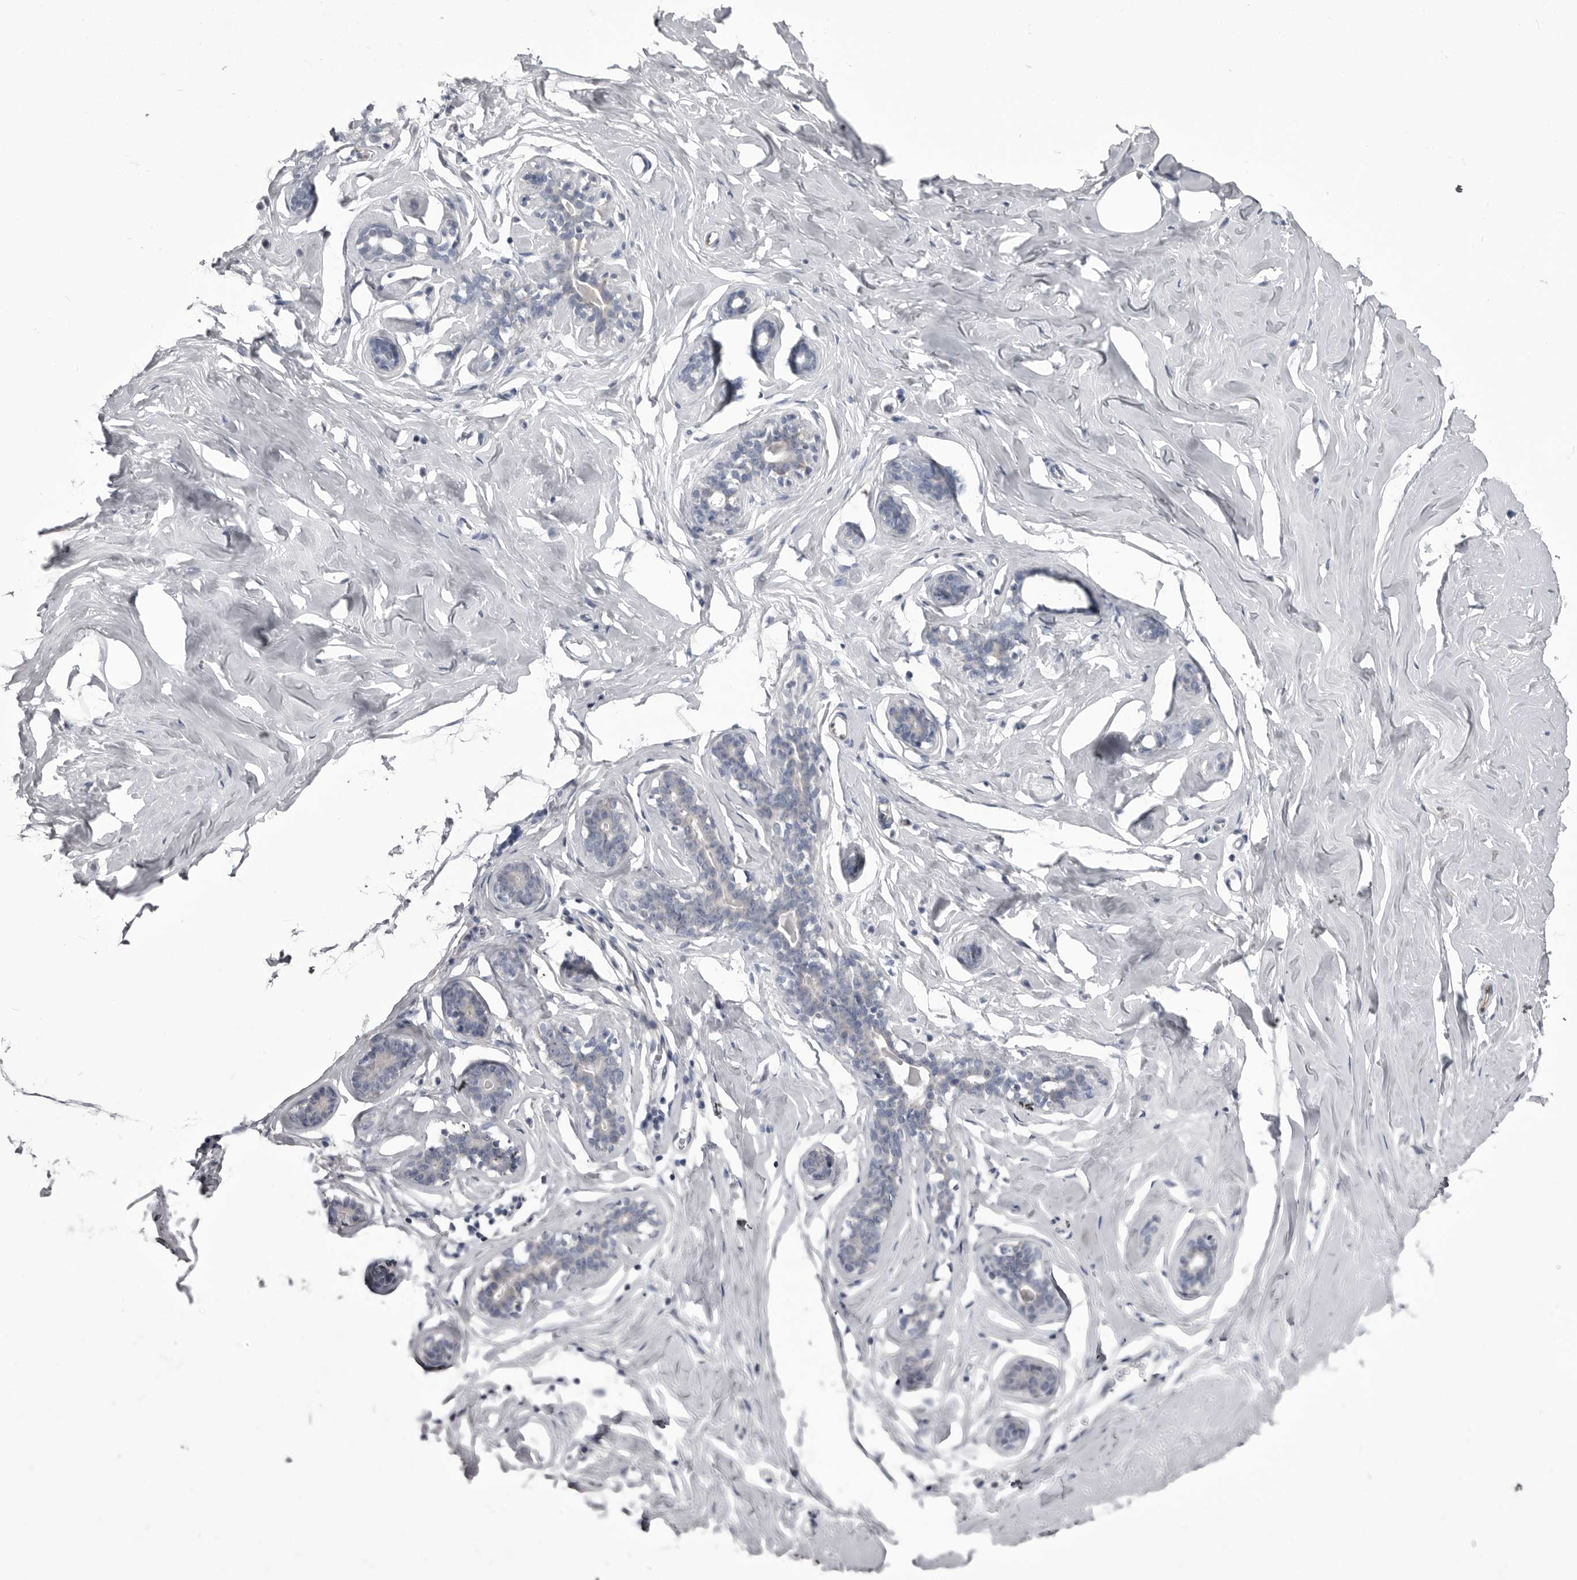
{"staining": {"intensity": "negative", "quantity": "none", "location": "none"}, "tissue": "adipose tissue", "cell_type": "Adipocytes", "image_type": "normal", "snomed": [{"axis": "morphology", "description": "Normal tissue, NOS"}, {"axis": "morphology", "description": "Fibrosis, NOS"}, {"axis": "topography", "description": "Breast"}, {"axis": "topography", "description": "Adipose tissue"}], "caption": "The photomicrograph shows no significant positivity in adipocytes of adipose tissue. (DAB (3,3'-diaminobenzidine) immunohistochemistry (IHC) with hematoxylin counter stain).", "gene": "OPLAH", "patient": {"sex": "female", "age": 39}}